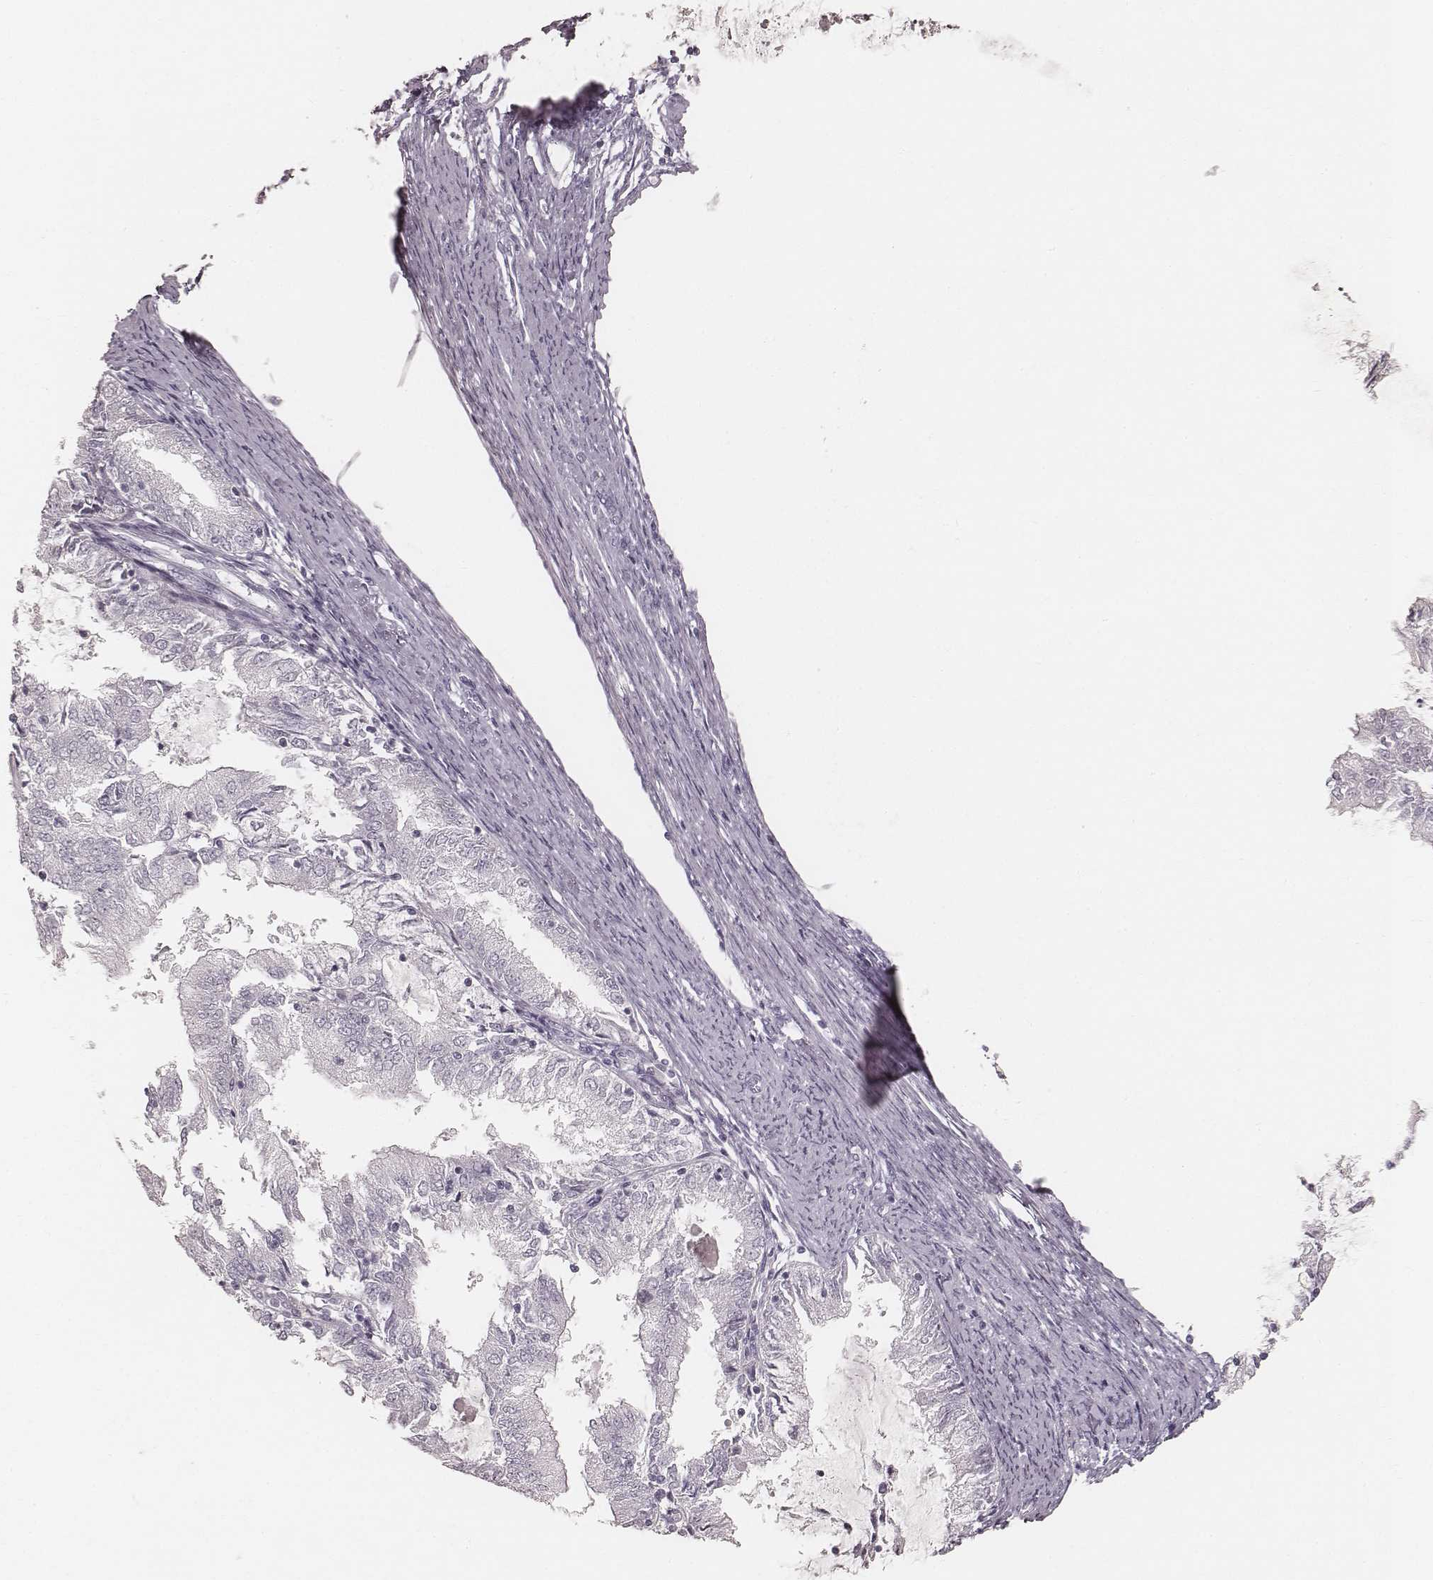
{"staining": {"intensity": "negative", "quantity": "none", "location": "none"}, "tissue": "endometrial cancer", "cell_type": "Tumor cells", "image_type": "cancer", "snomed": [{"axis": "morphology", "description": "Adenocarcinoma, NOS"}, {"axis": "topography", "description": "Endometrium"}], "caption": "This histopathology image is of adenocarcinoma (endometrial) stained with IHC to label a protein in brown with the nuclei are counter-stained blue. There is no staining in tumor cells.", "gene": "KRT26", "patient": {"sex": "female", "age": 57}}